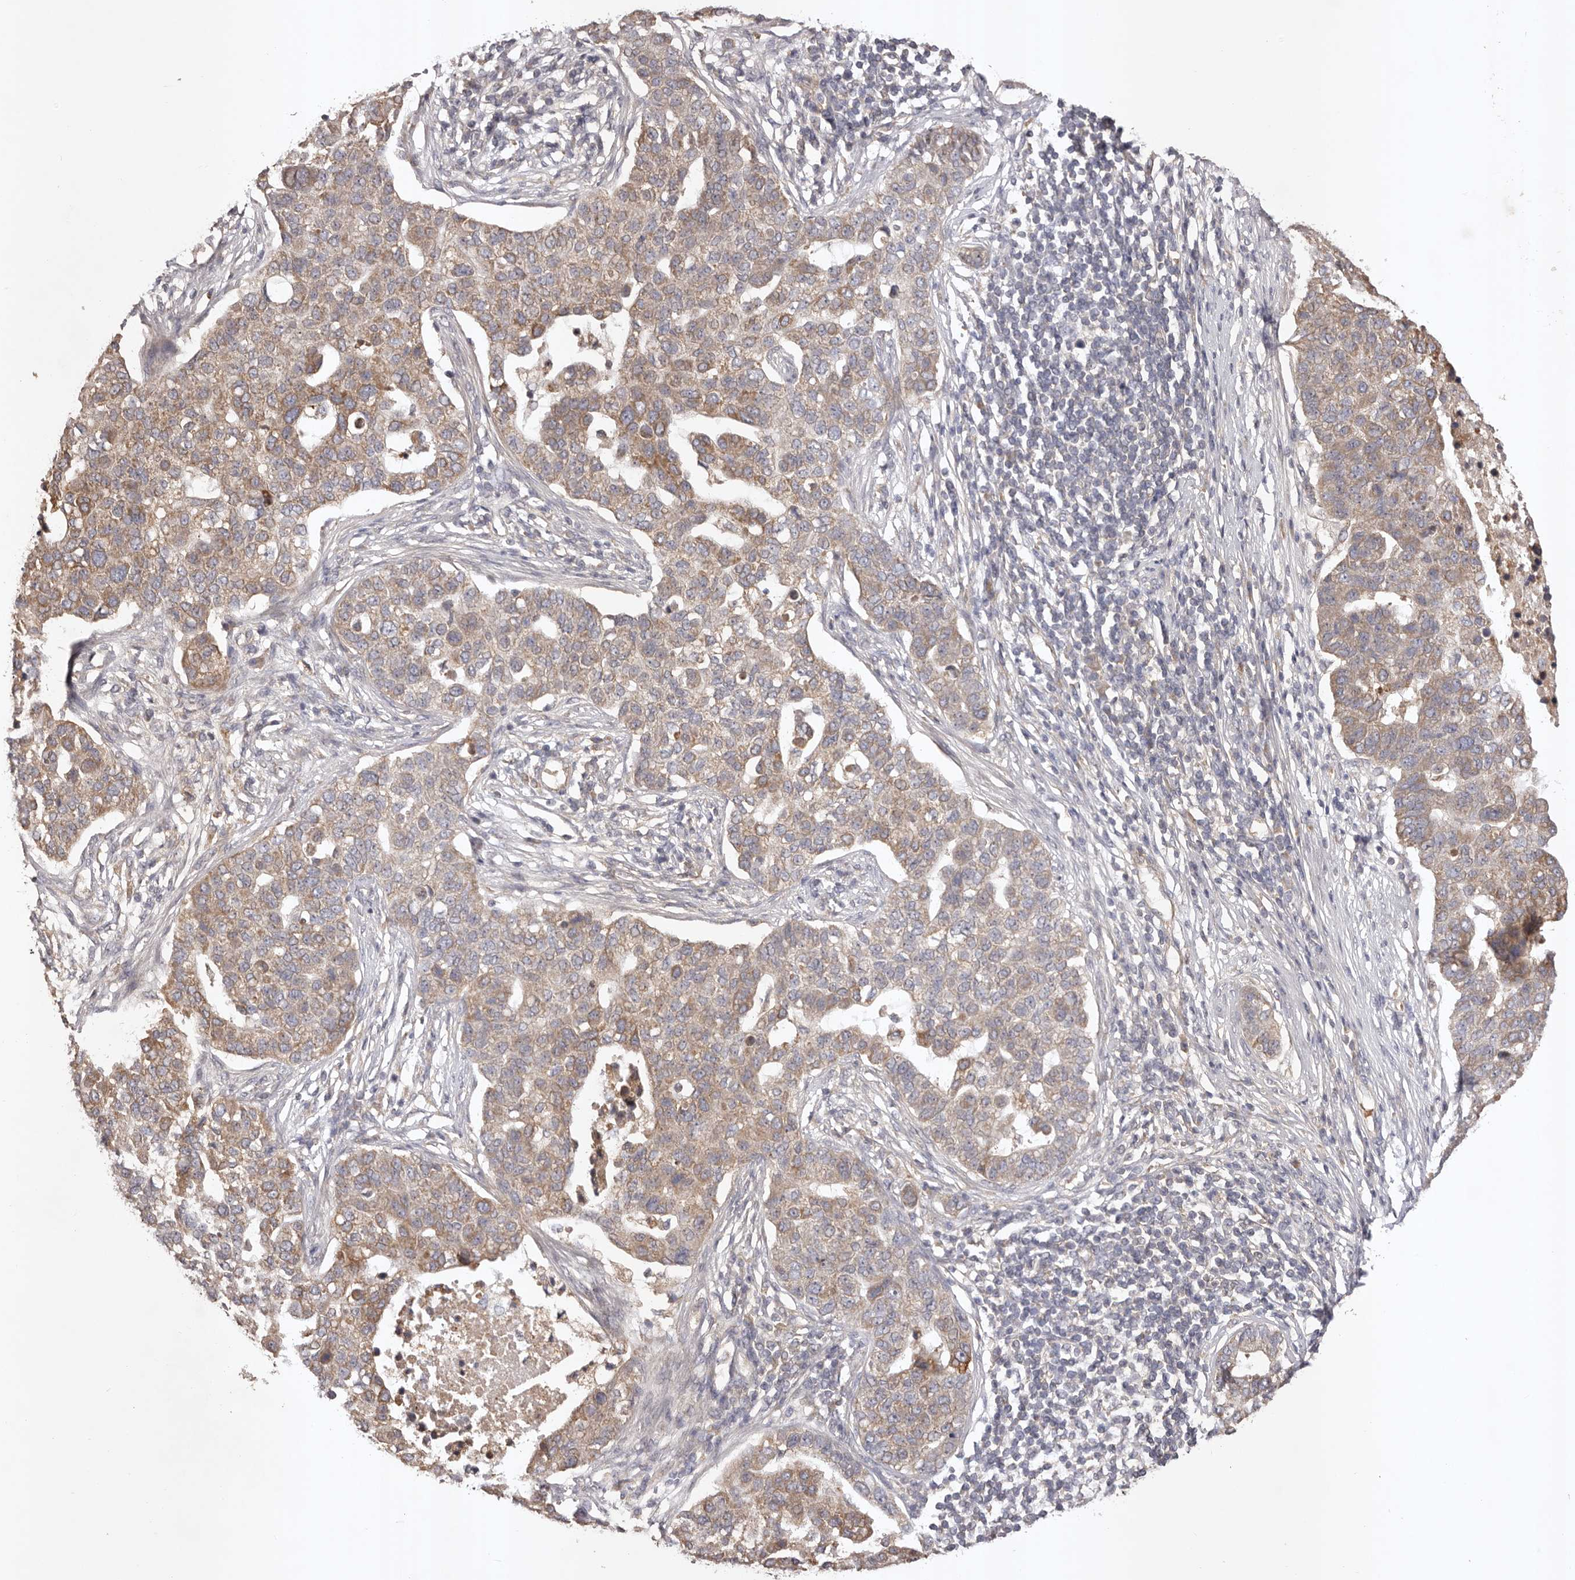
{"staining": {"intensity": "moderate", "quantity": ">75%", "location": "cytoplasmic/membranous"}, "tissue": "pancreatic cancer", "cell_type": "Tumor cells", "image_type": "cancer", "snomed": [{"axis": "morphology", "description": "Adenocarcinoma, NOS"}, {"axis": "topography", "description": "Pancreas"}], "caption": "Immunohistochemical staining of pancreatic adenocarcinoma shows medium levels of moderate cytoplasmic/membranous protein expression in approximately >75% of tumor cells.", "gene": "UBR2", "patient": {"sex": "female", "age": 61}}